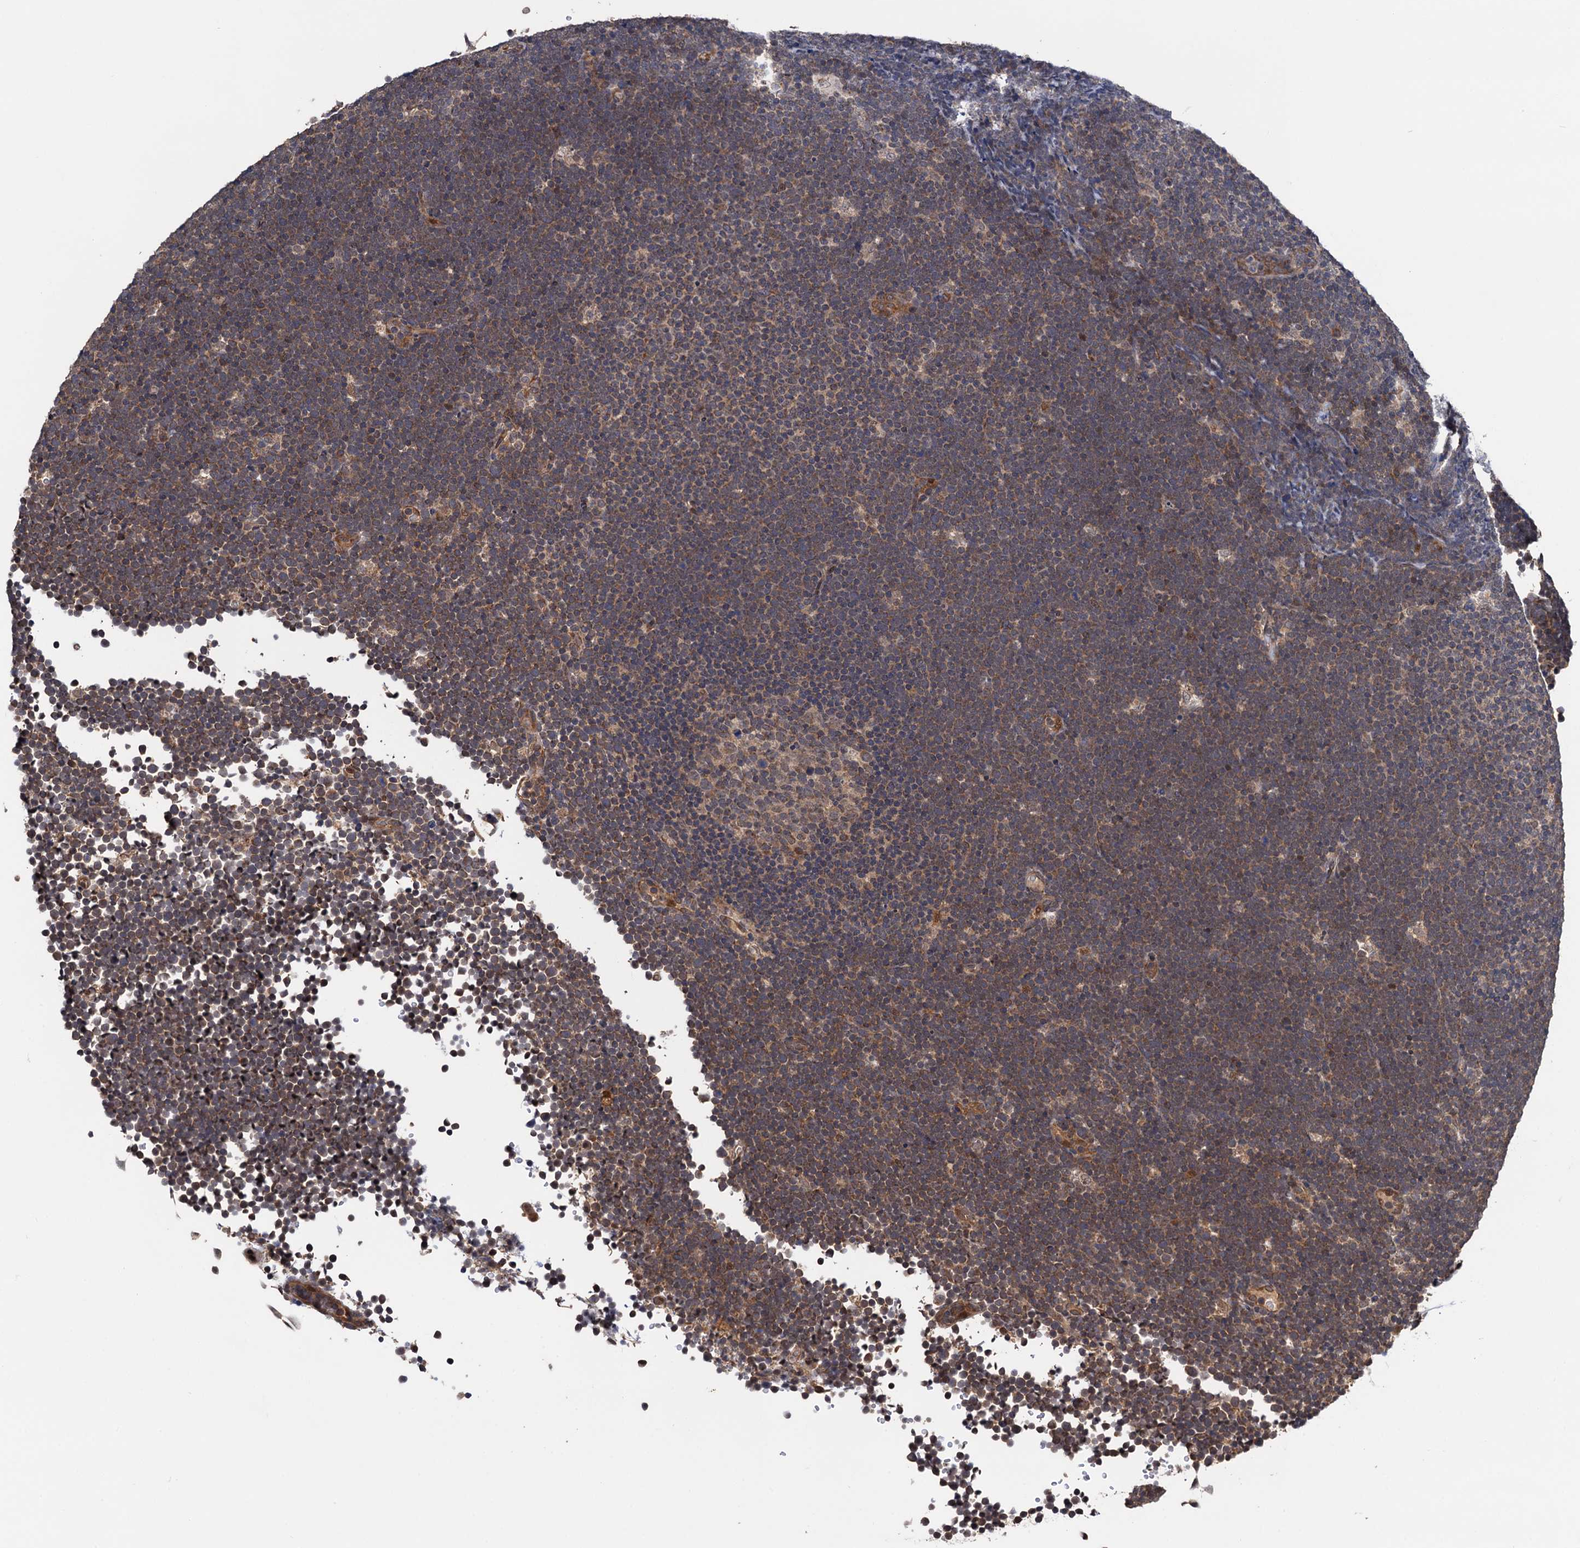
{"staining": {"intensity": "moderate", "quantity": ">75%", "location": "cytoplasmic/membranous"}, "tissue": "lymphoma", "cell_type": "Tumor cells", "image_type": "cancer", "snomed": [{"axis": "morphology", "description": "Malignant lymphoma, non-Hodgkin's type, High grade"}, {"axis": "topography", "description": "Lymph node"}], "caption": "There is medium levels of moderate cytoplasmic/membranous positivity in tumor cells of lymphoma, as demonstrated by immunohistochemical staining (brown color).", "gene": "NAA16", "patient": {"sex": "male", "age": 13}}